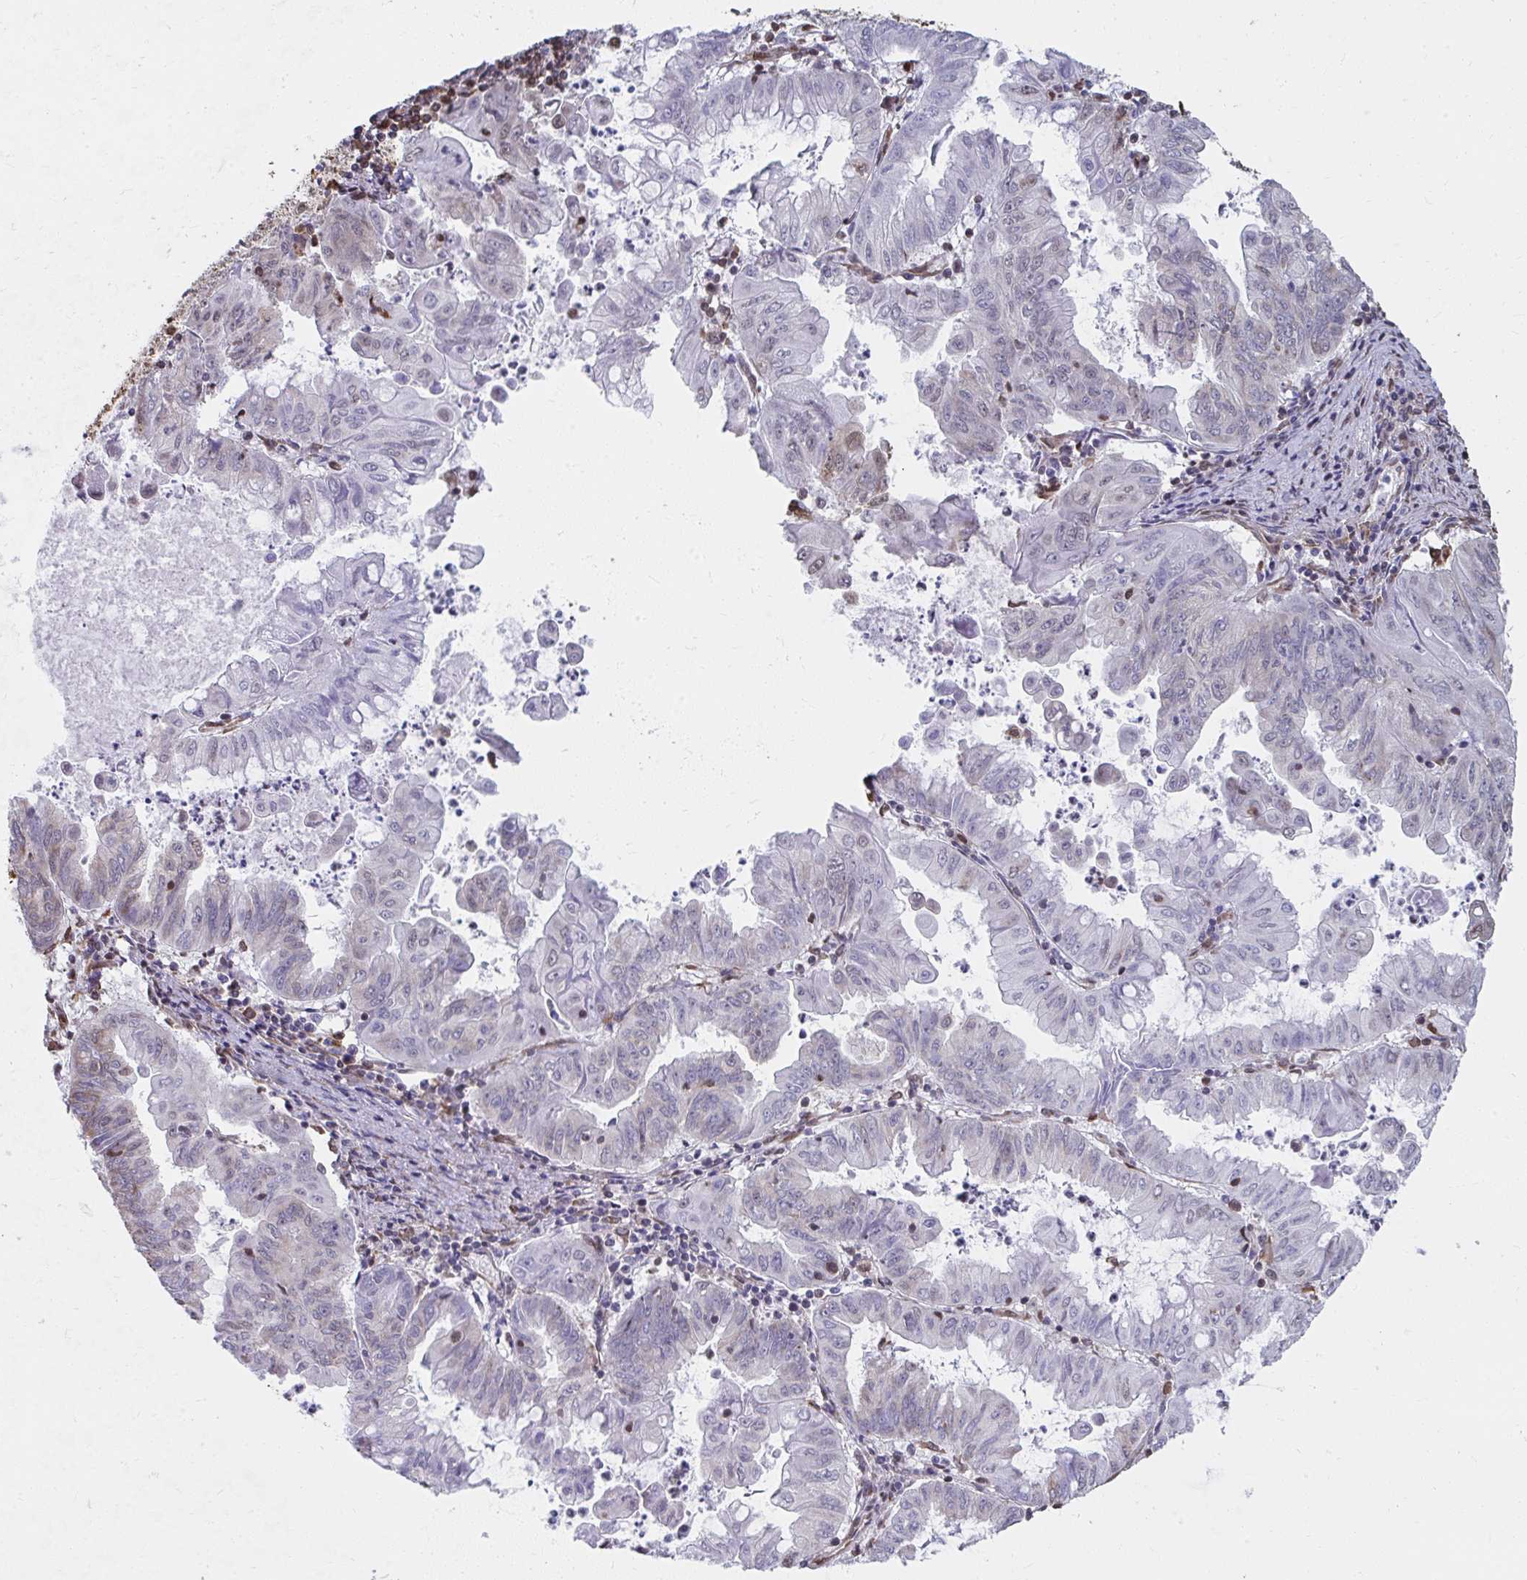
{"staining": {"intensity": "negative", "quantity": "none", "location": "none"}, "tissue": "stomach cancer", "cell_type": "Tumor cells", "image_type": "cancer", "snomed": [{"axis": "morphology", "description": "Adenocarcinoma, NOS"}, {"axis": "topography", "description": "Stomach, upper"}], "caption": "Stomach adenocarcinoma was stained to show a protein in brown. There is no significant positivity in tumor cells.", "gene": "SYNCRIP", "patient": {"sex": "male", "age": 80}}